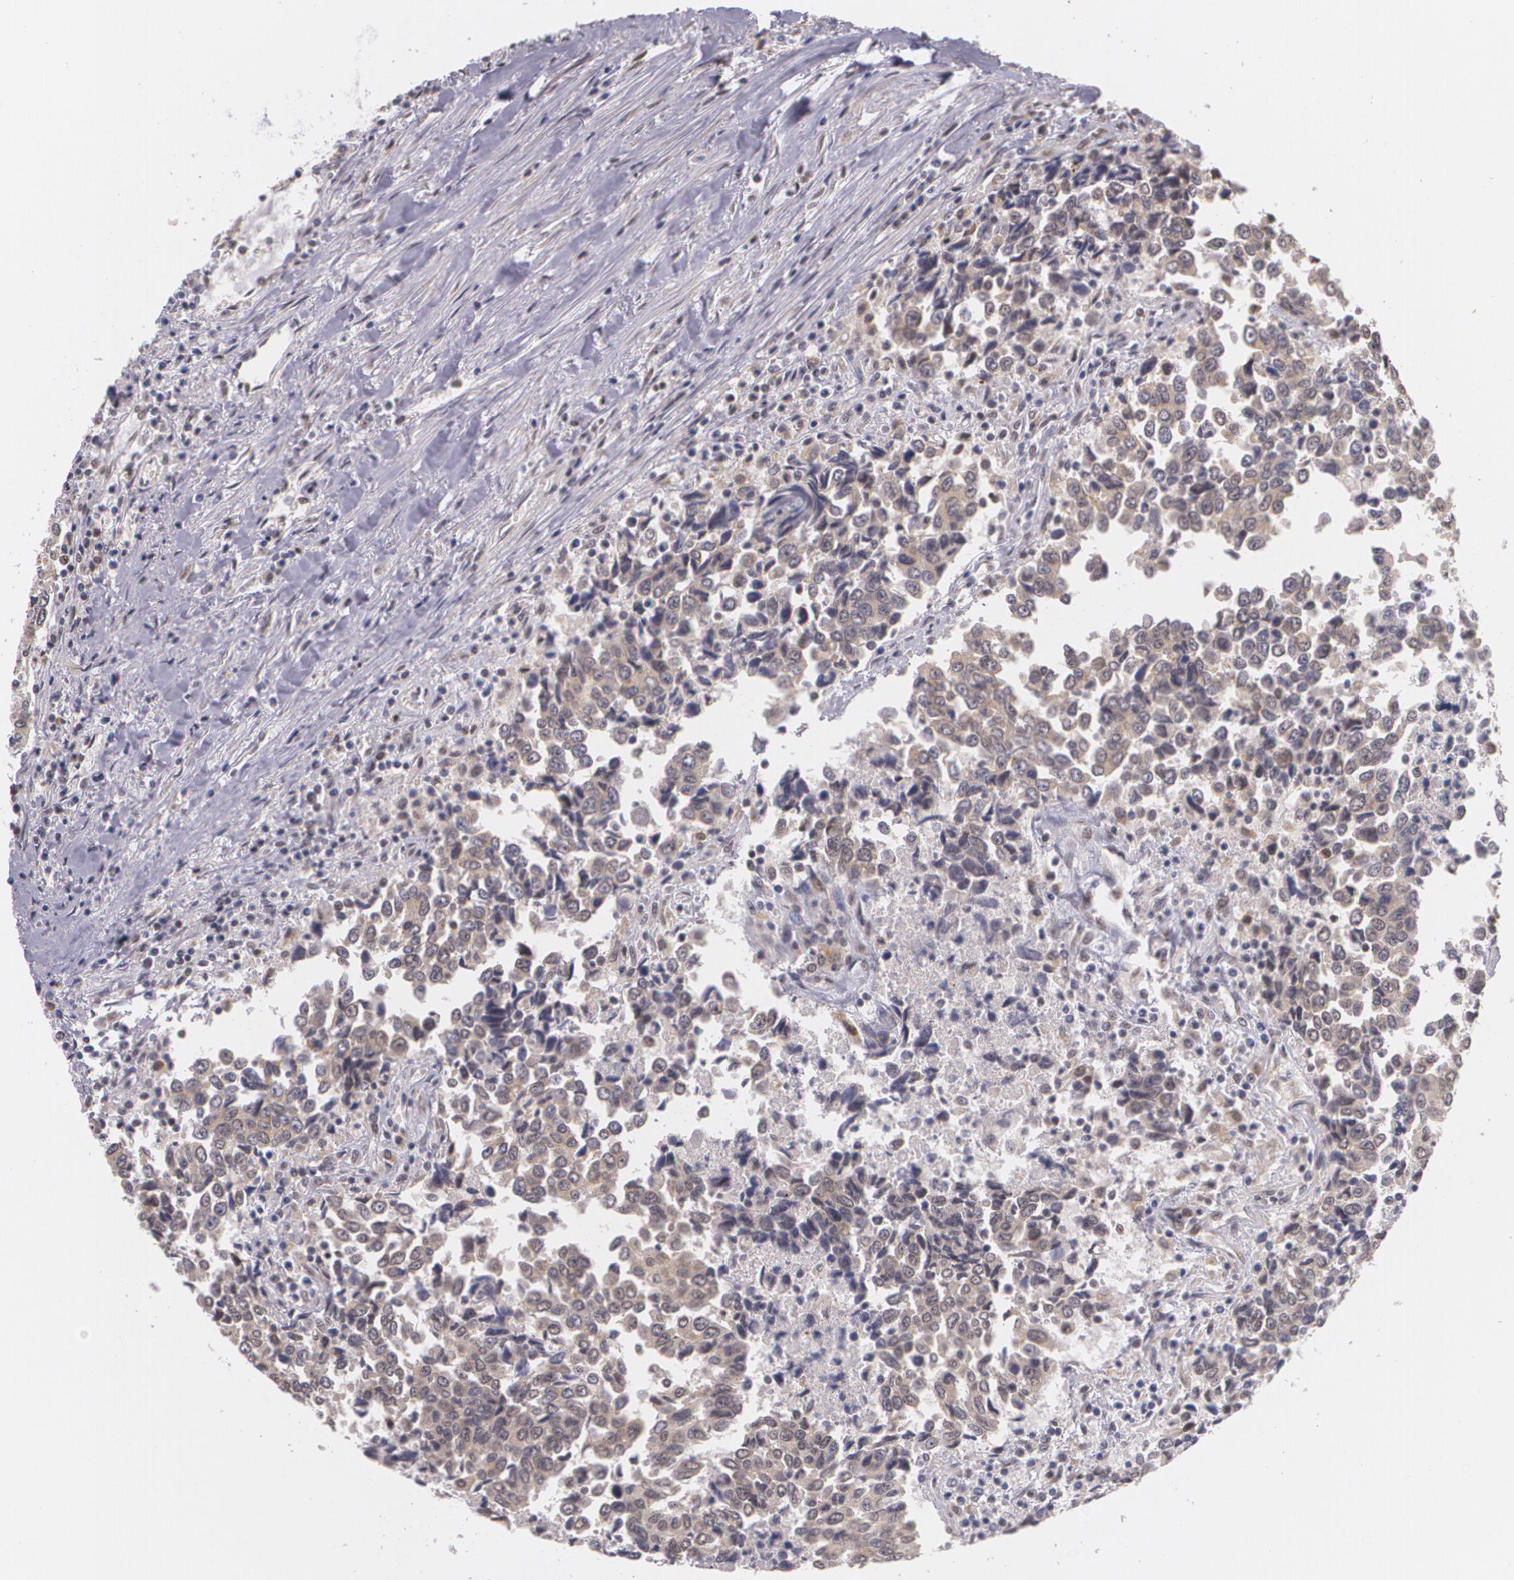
{"staining": {"intensity": "weak", "quantity": "25%-75%", "location": "cytoplasmic/membranous,nuclear"}, "tissue": "urothelial cancer", "cell_type": "Tumor cells", "image_type": "cancer", "snomed": [{"axis": "morphology", "description": "Urothelial carcinoma, High grade"}, {"axis": "topography", "description": "Urinary bladder"}], "caption": "Human urothelial carcinoma (high-grade) stained with a brown dye reveals weak cytoplasmic/membranous and nuclear positive staining in about 25%-75% of tumor cells.", "gene": "ALX1", "patient": {"sex": "male", "age": 86}}